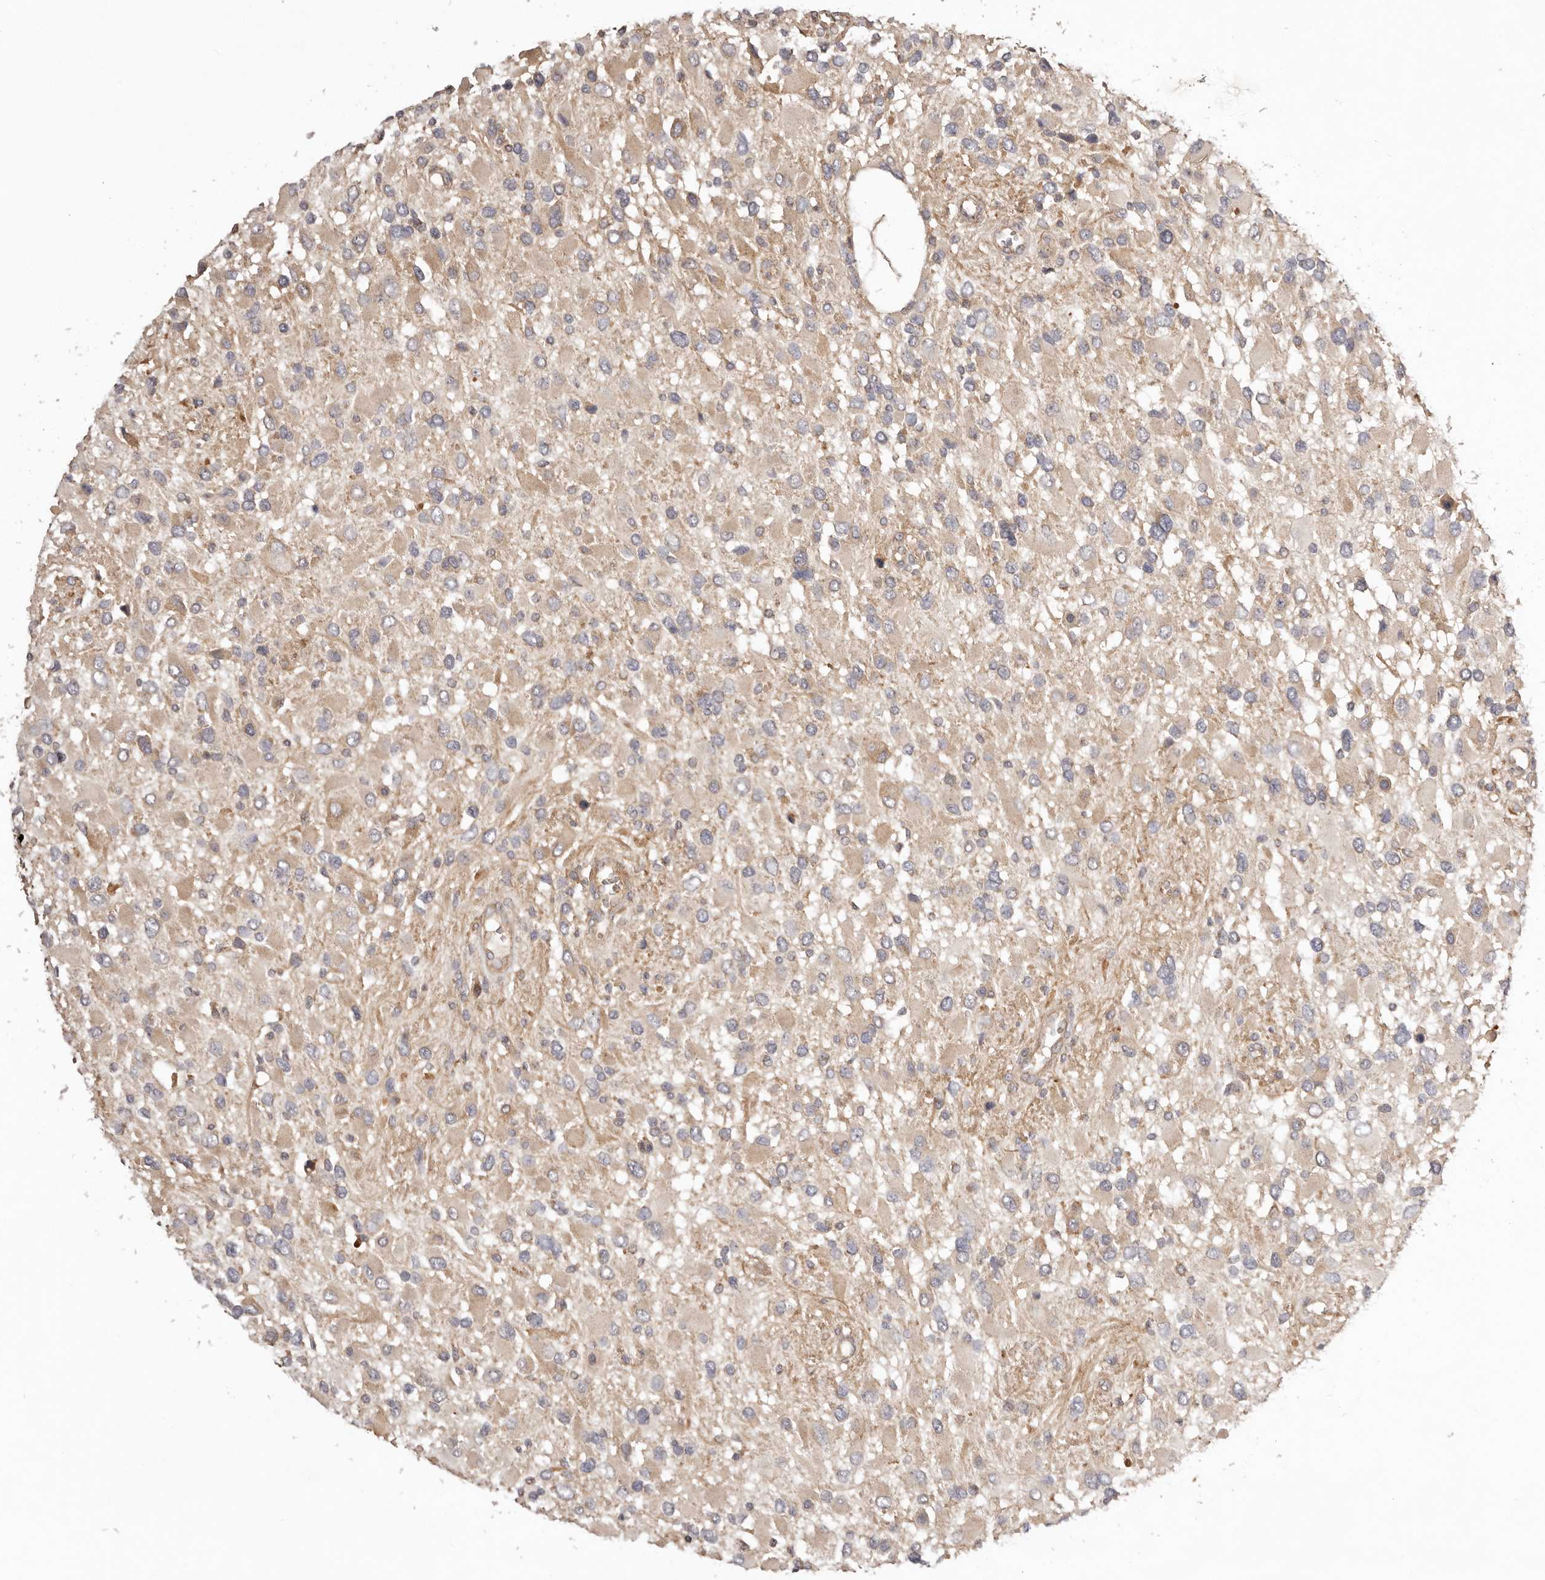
{"staining": {"intensity": "weak", "quantity": "25%-75%", "location": "cytoplasmic/membranous"}, "tissue": "glioma", "cell_type": "Tumor cells", "image_type": "cancer", "snomed": [{"axis": "morphology", "description": "Glioma, malignant, High grade"}, {"axis": "topography", "description": "Brain"}], "caption": "Protein staining exhibits weak cytoplasmic/membranous staining in about 25%-75% of tumor cells in glioma. (DAB IHC with brightfield microscopy, high magnification).", "gene": "UBR2", "patient": {"sex": "male", "age": 53}}